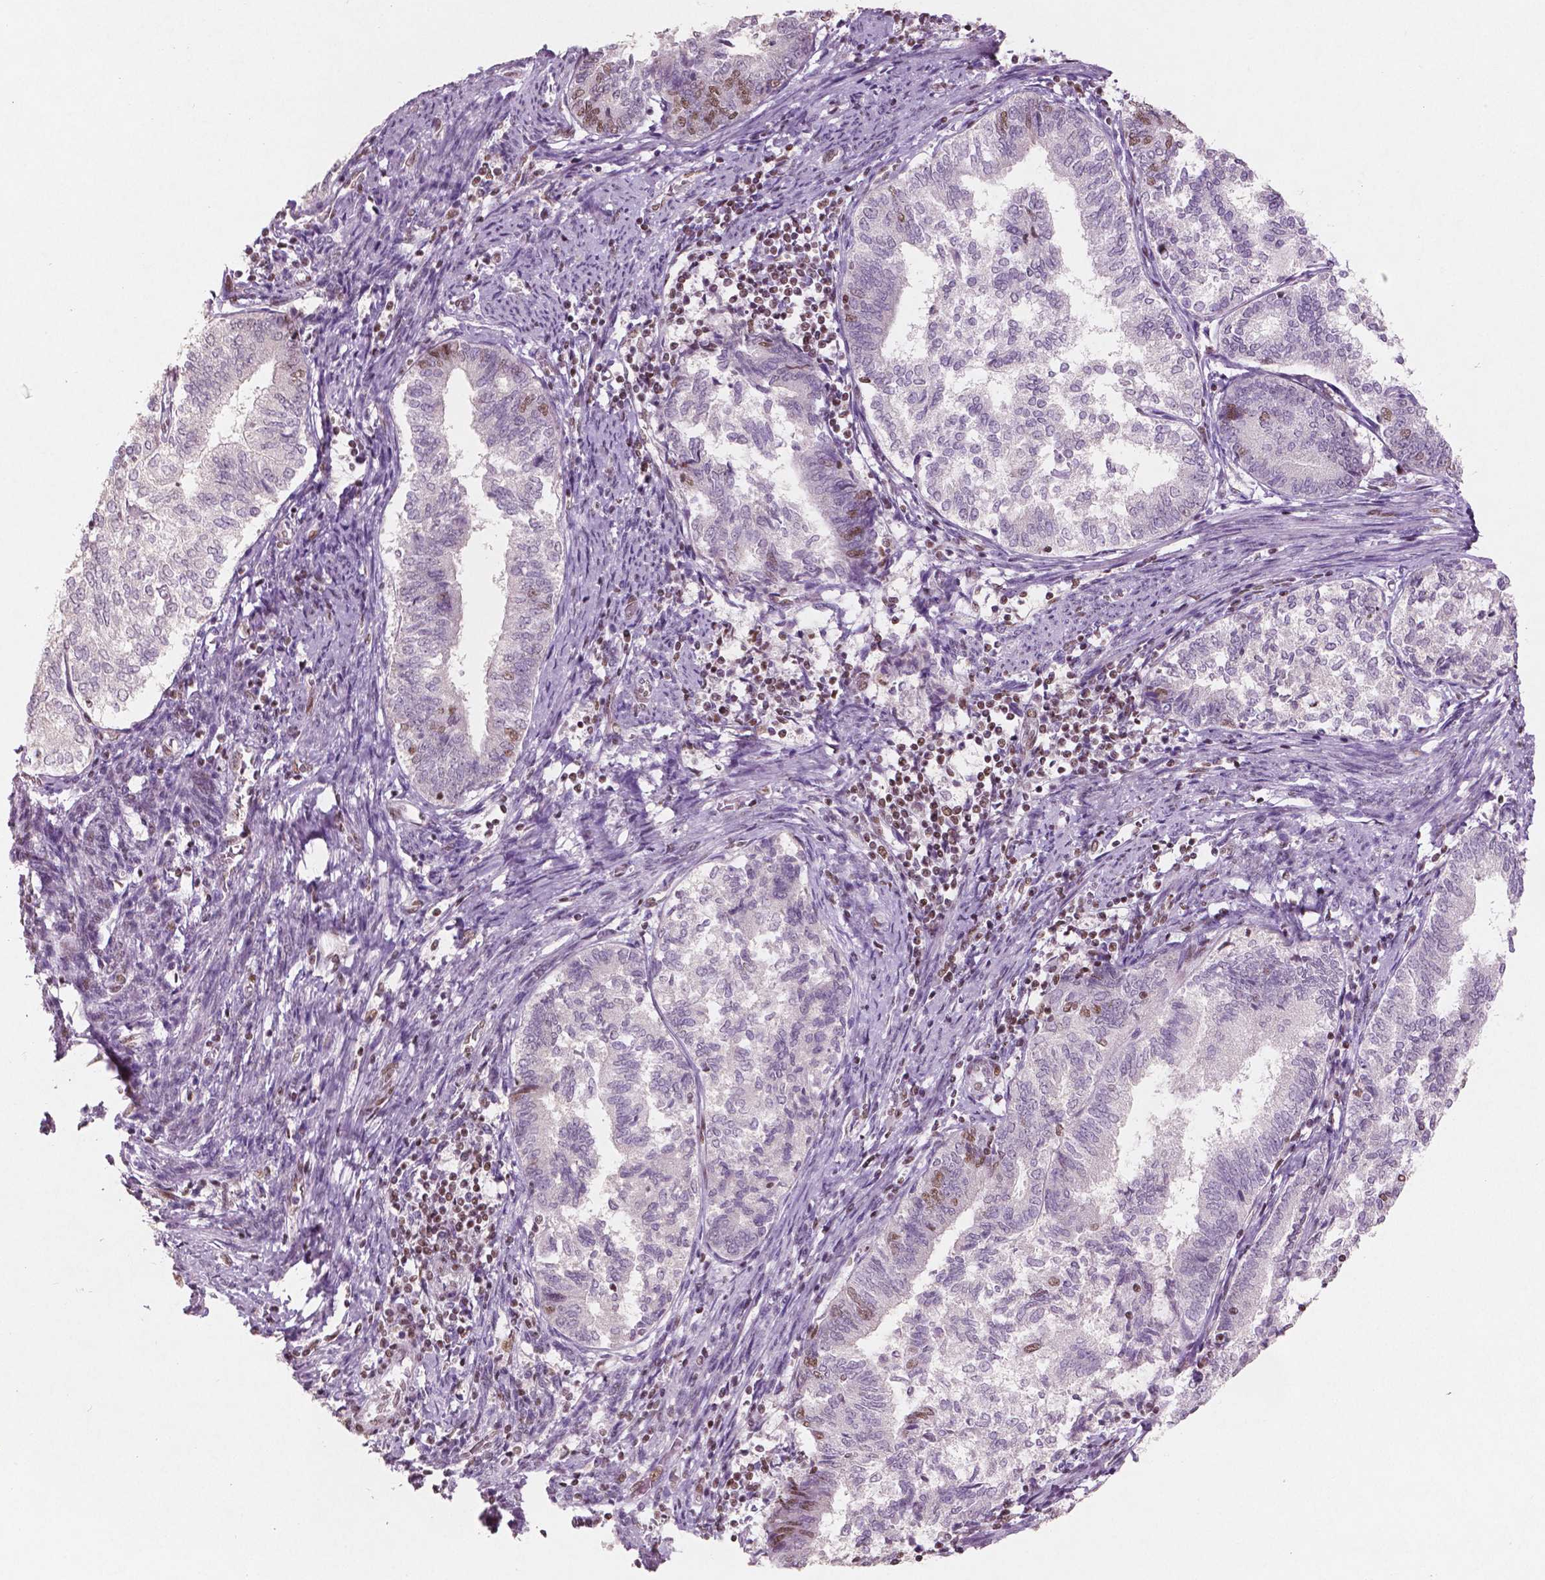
{"staining": {"intensity": "moderate", "quantity": "<25%", "location": "nuclear"}, "tissue": "endometrial cancer", "cell_type": "Tumor cells", "image_type": "cancer", "snomed": [{"axis": "morphology", "description": "Adenocarcinoma, NOS"}, {"axis": "topography", "description": "Endometrium"}], "caption": "Human adenocarcinoma (endometrial) stained with a protein marker displays moderate staining in tumor cells.", "gene": "BRD4", "patient": {"sex": "female", "age": 65}}